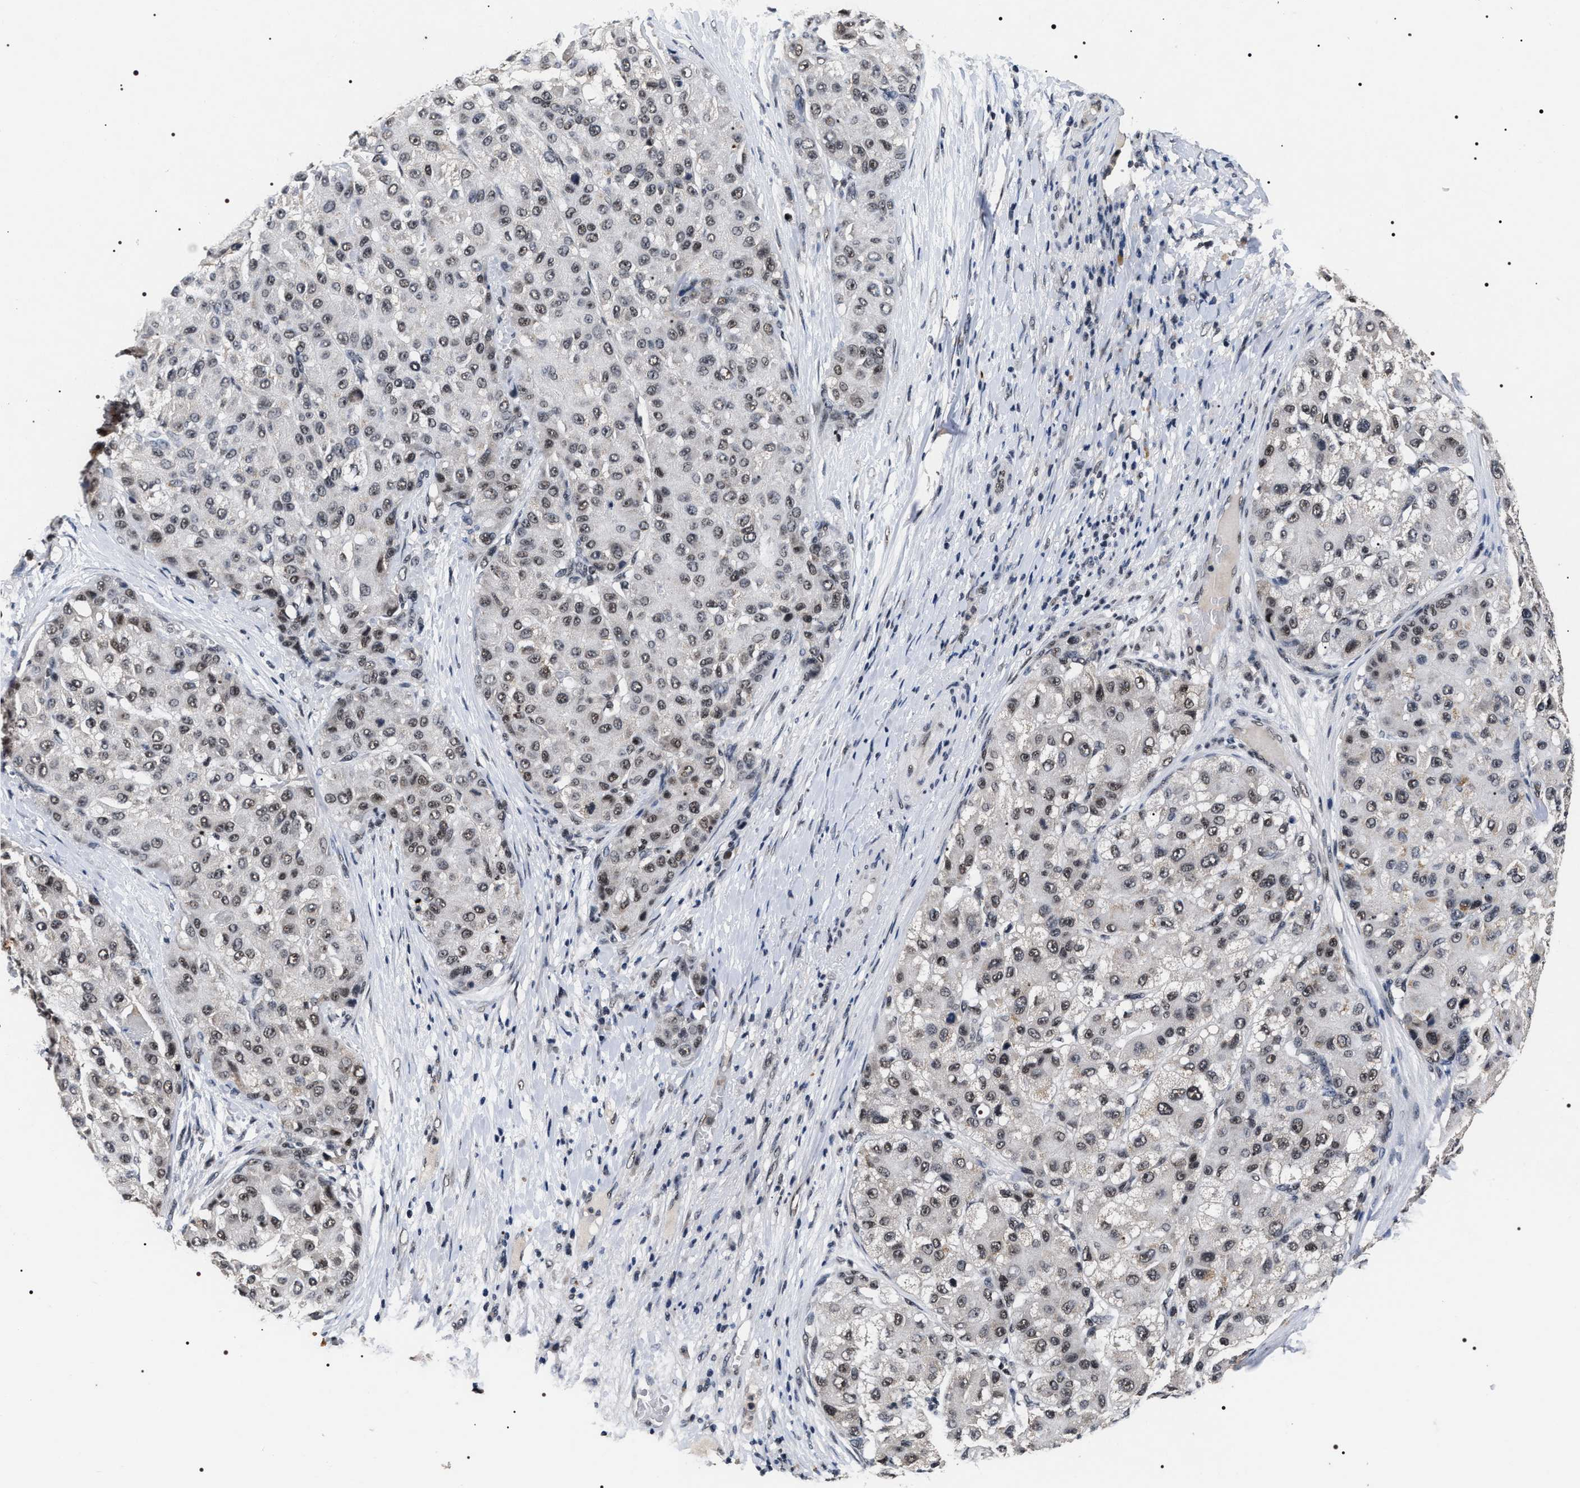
{"staining": {"intensity": "moderate", "quantity": "25%-75%", "location": "nuclear"}, "tissue": "liver cancer", "cell_type": "Tumor cells", "image_type": "cancer", "snomed": [{"axis": "morphology", "description": "Carcinoma, Hepatocellular, NOS"}, {"axis": "topography", "description": "Liver"}], "caption": "This micrograph demonstrates immunohistochemistry (IHC) staining of hepatocellular carcinoma (liver), with medium moderate nuclear staining in approximately 25%-75% of tumor cells.", "gene": "RRP1B", "patient": {"sex": "male", "age": 80}}